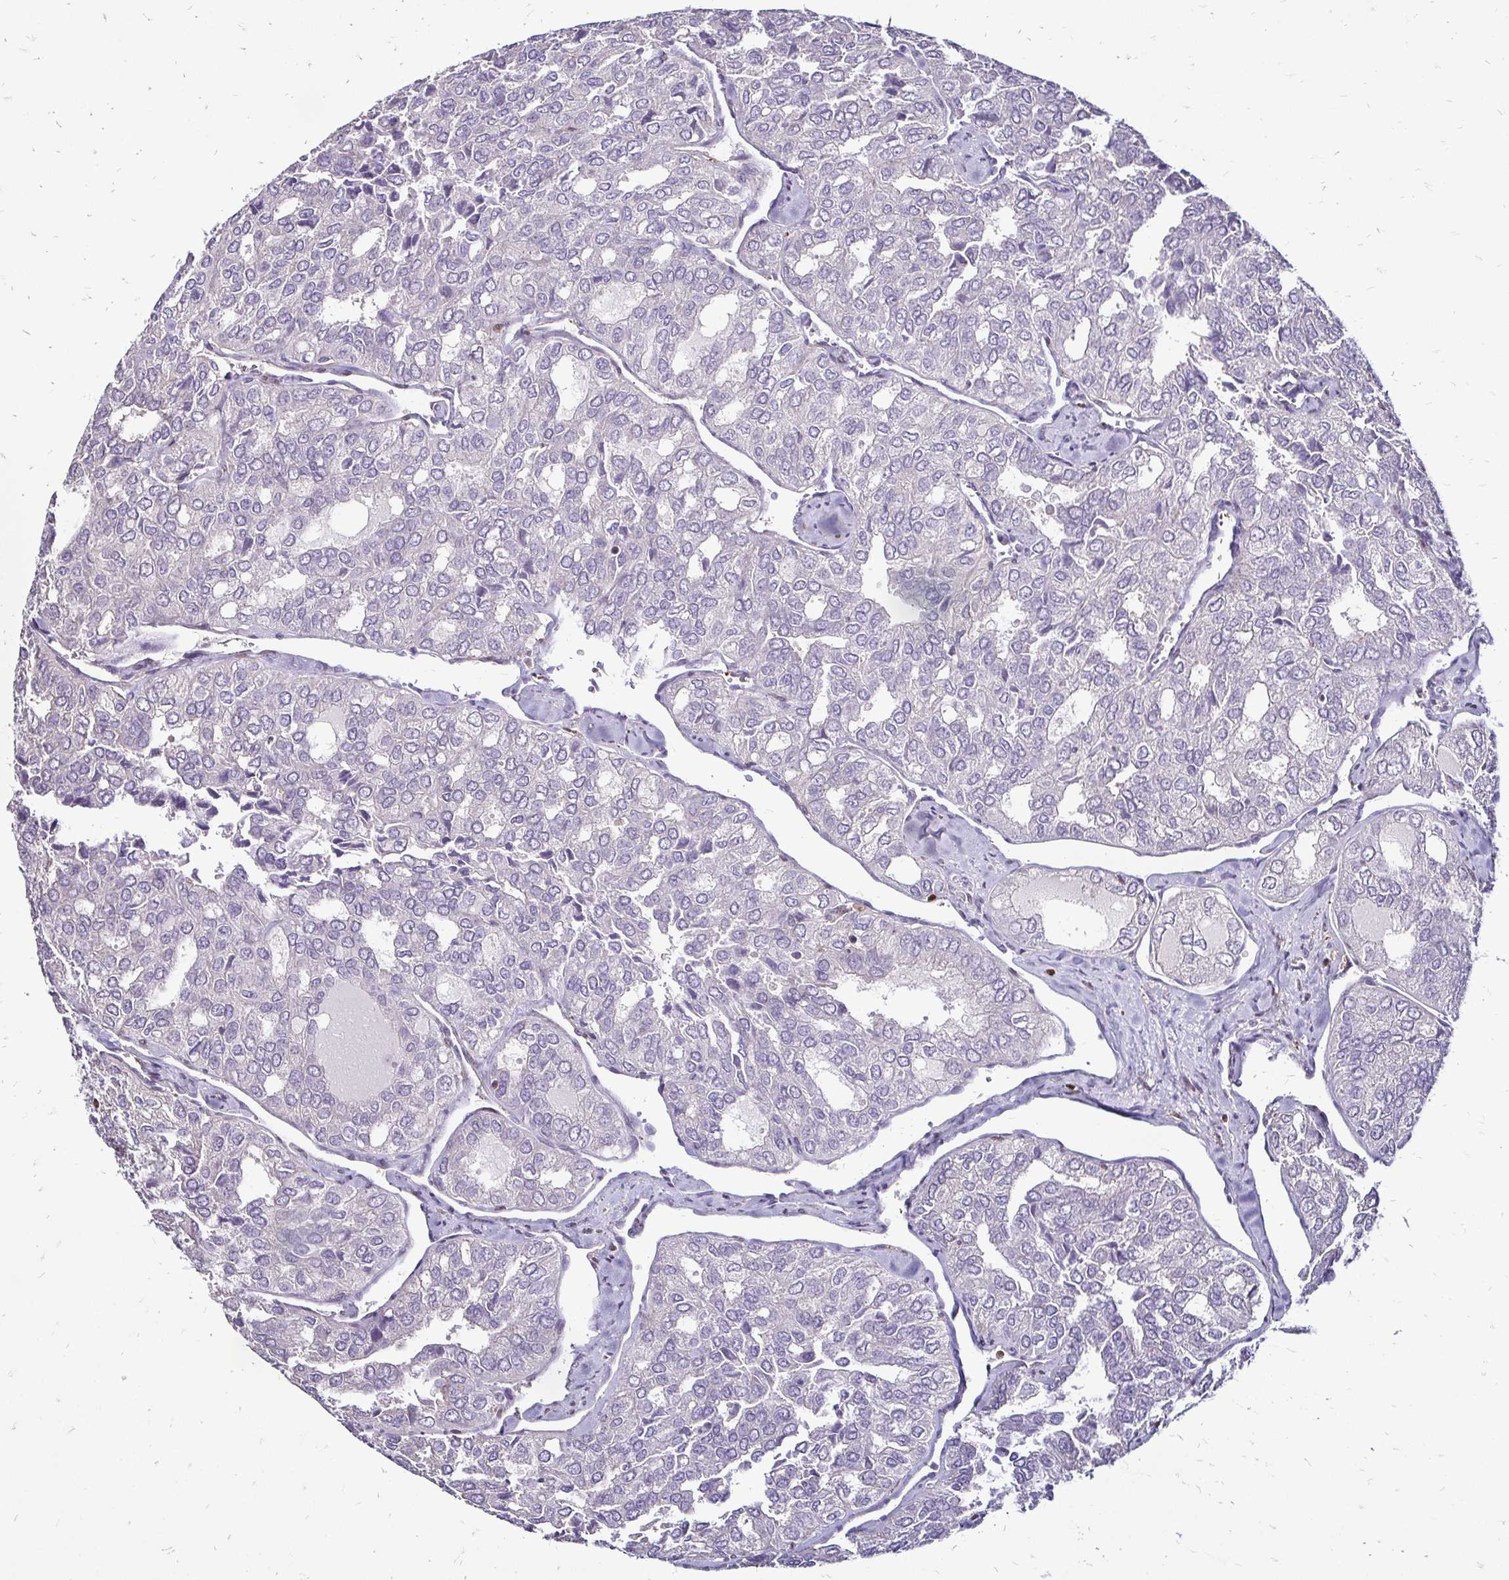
{"staining": {"intensity": "negative", "quantity": "none", "location": "none"}, "tissue": "thyroid cancer", "cell_type": "Tumor cells", "image_type": "cancer", "snomed": [{"axis": "morphology", "description": "Follicular adenoma carcinoma, NOS"}, {"axis": "topography", "description": "Thyroid gland"}], "caption": "Immunohistochemistry image of neoplastic tissue: thyroid follicular adenoma carcinoma stained with DAB (3,3'-diaminobenzidine) demonstrates no significant protein staining in tumor cells. Brightfield microscopy of immunohistochemistry (IHC) stained with DAB (3,3'-diaminobenzidine) (brown) and hematoxylin (blue), captured at high magnification.", "gene": "ZFP1", "patient": {"sex": "male", "age": 75}}